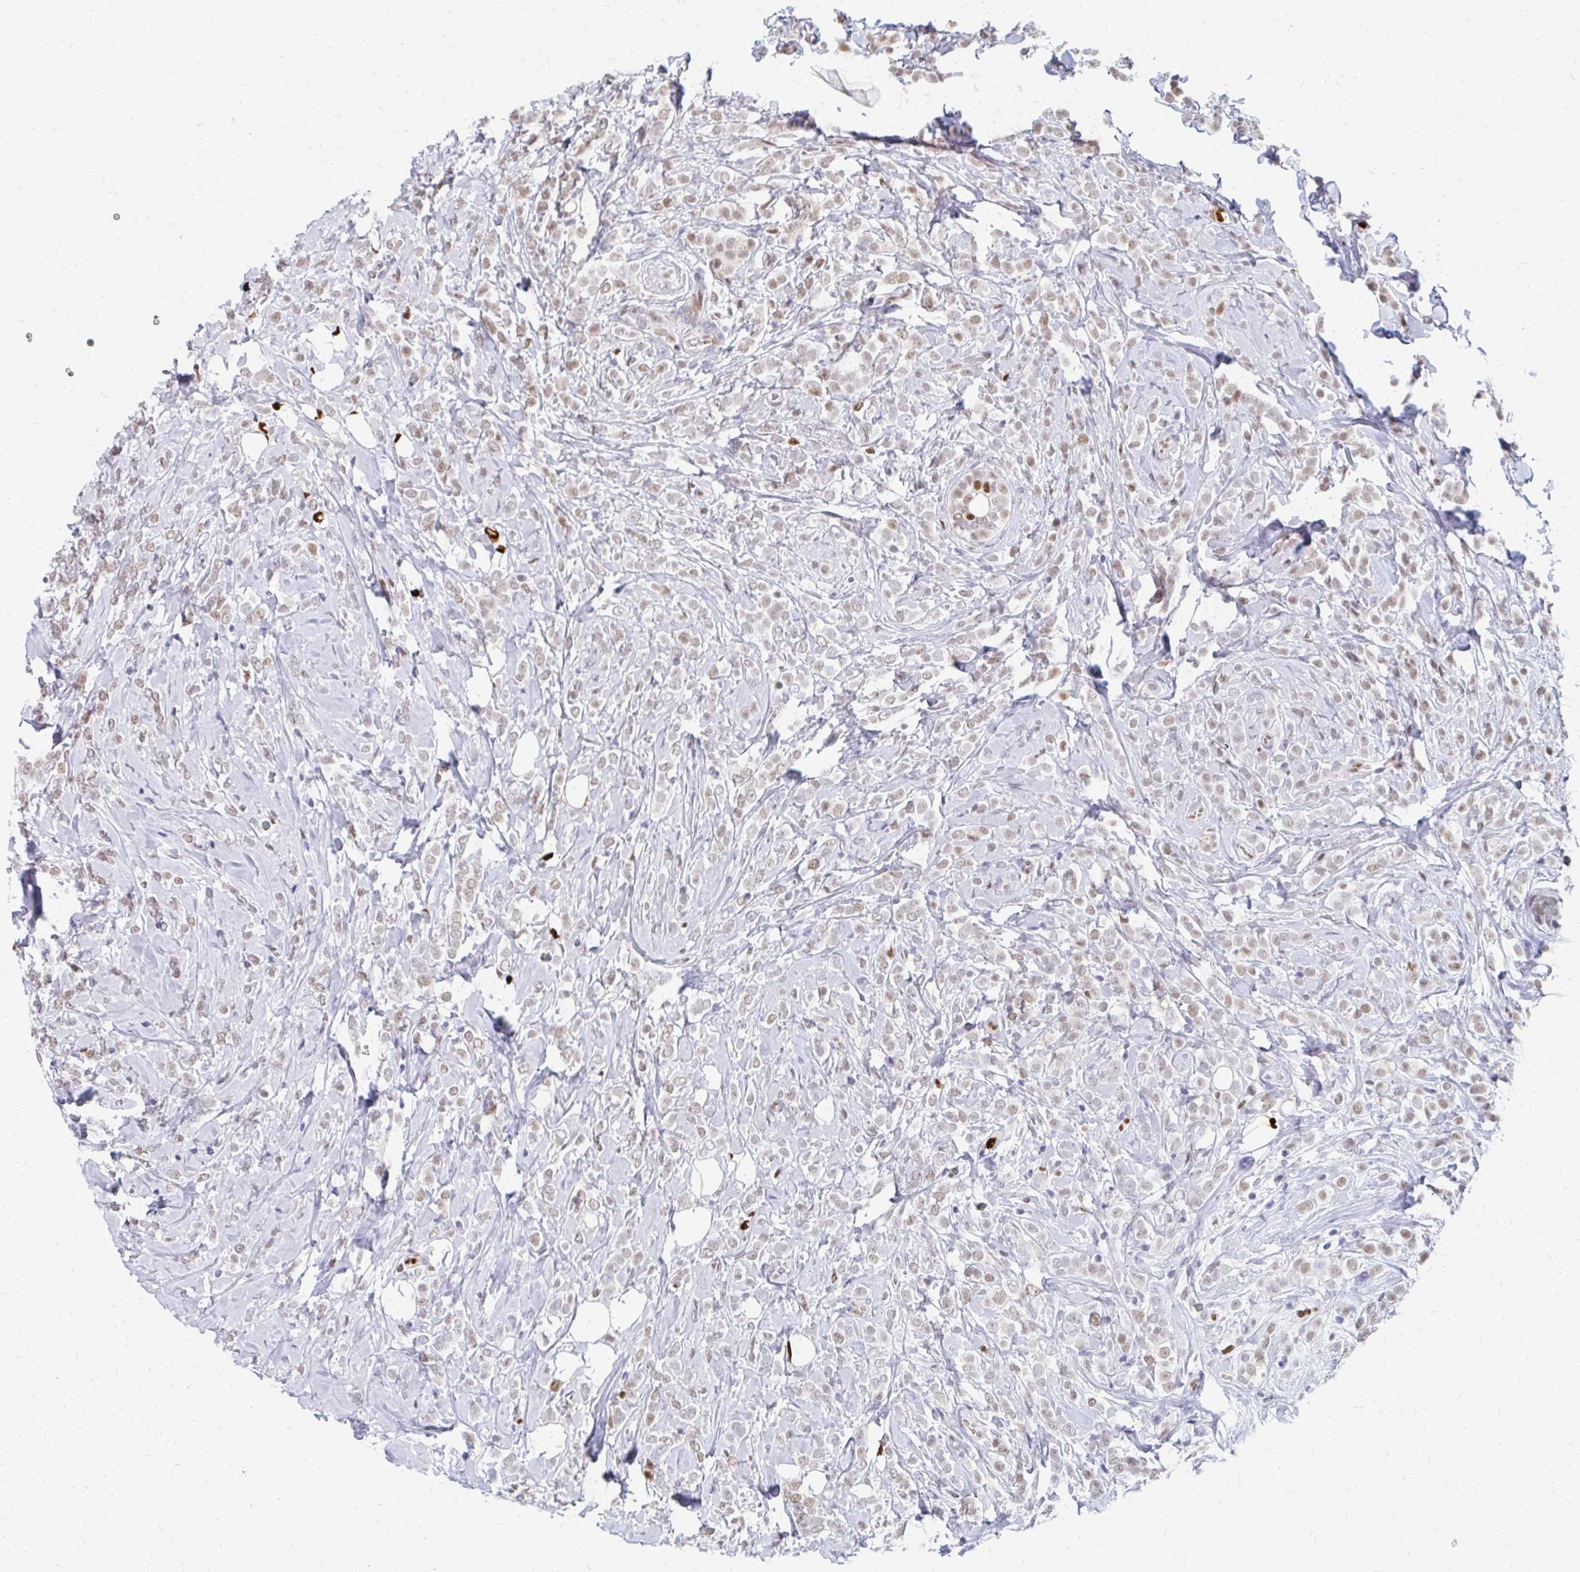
{"staining": {"intensity": "weak", "quantity": ">75%", "location": "nuclear"}, "tissue": "breast cancer", "cell_type": "Tumor cells", "image_type": "cancer", "snomed": [{"axis": "morphology", "description": "Lobular carcinoma"}, {"axis": "topography", "description": "Breast"}], "caption": "Protein expression analysis of lobular carcinoma (breast) exhibits weak nuclear expression in about >75% of tumor cells.", "gene": "PLK3", "patient": {"sex": "female", "age": 49}}